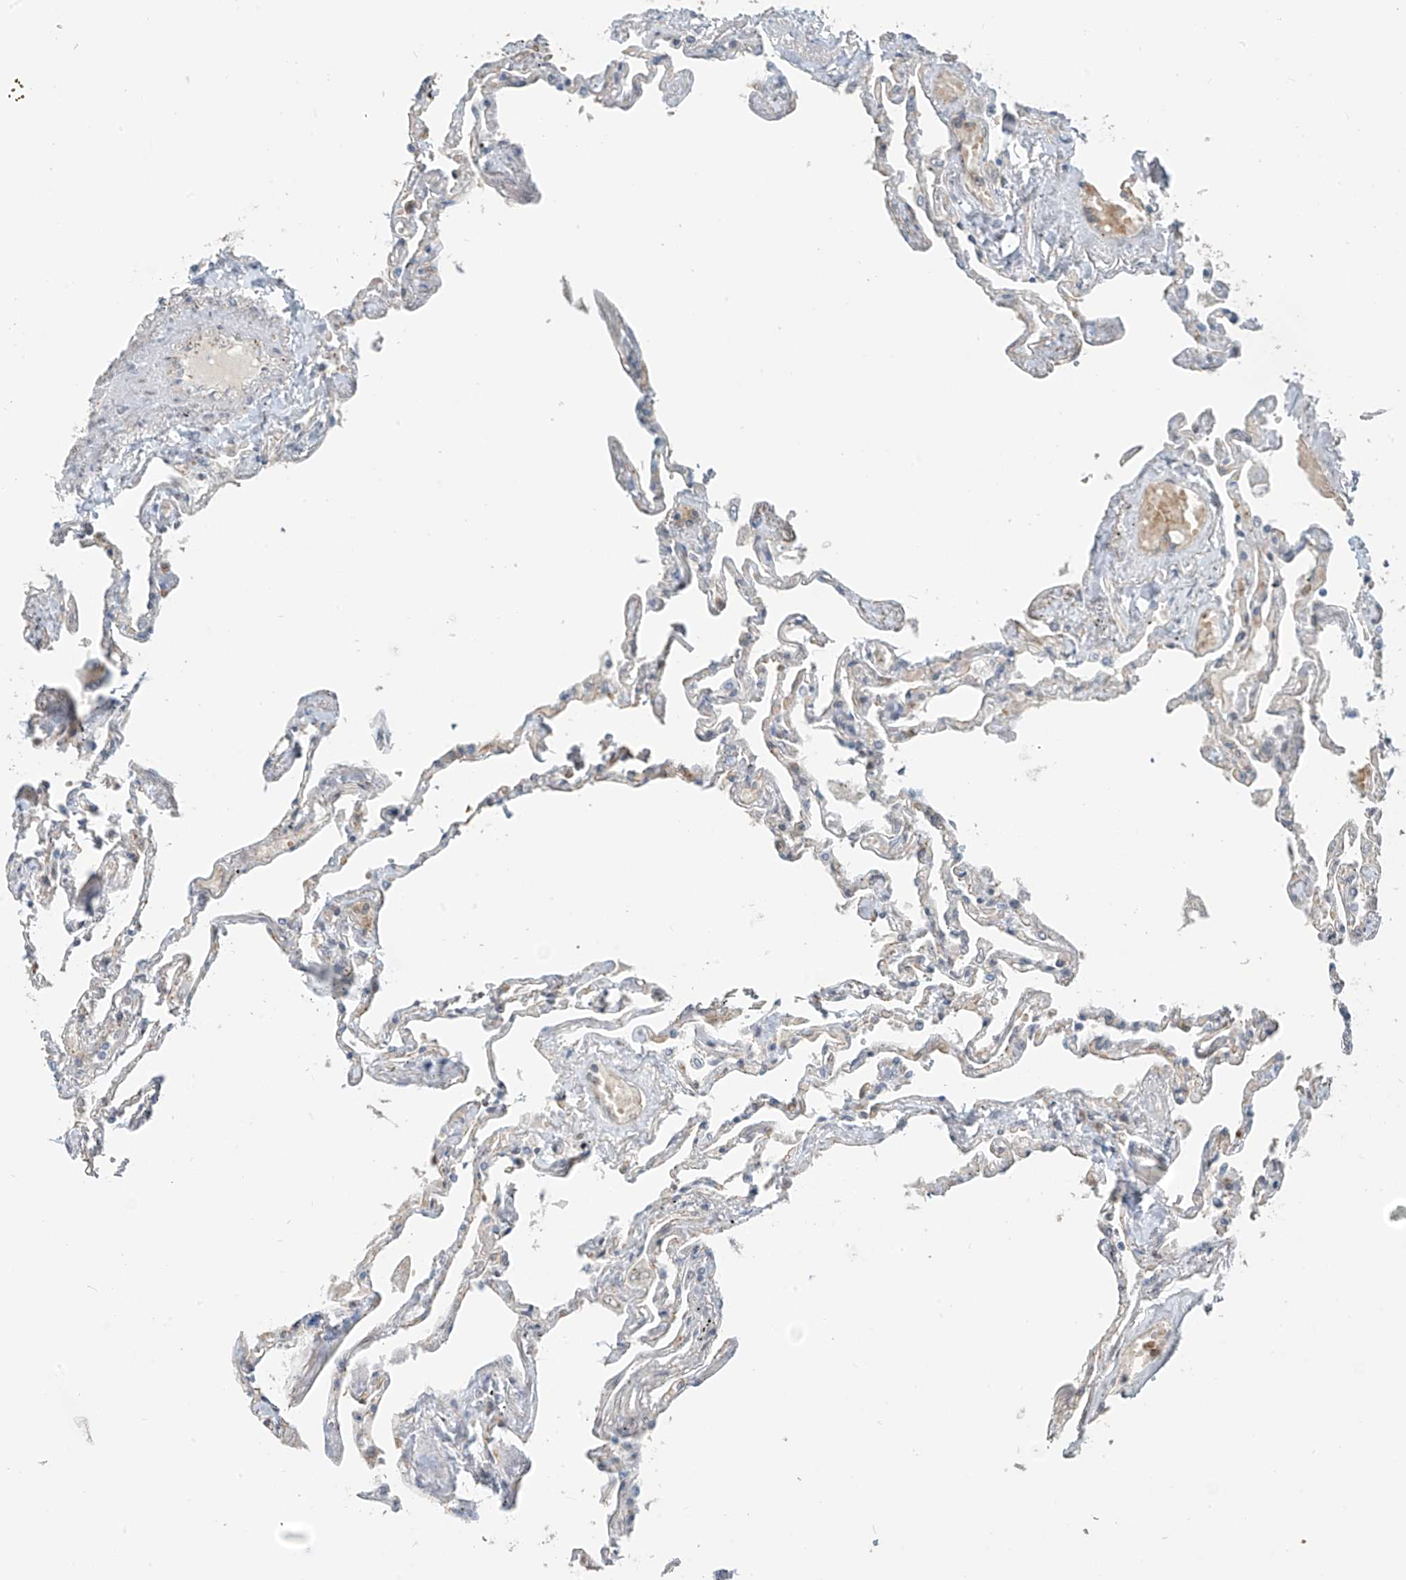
{"staining": {"intensity": "moderate", "quantity": "<25%", "location": "nuclear"}, "tissue": "lung", "cell_type": "Alveolar cells", "image_type": "normal", "snomed": [{"axis": "morphology", "description": "Normal tissue, NOS"}, {"axis": "topography", "description": "Lung"}], "caption": "An immunohistochemistry (IHC) histopathology image of normal tissue is shown. Protein staining in brown highlights moderate nuclear positivity in lung within alveolar cells.", "gene": "MCM9", "patient": {"sex": "female", "age": 67}}